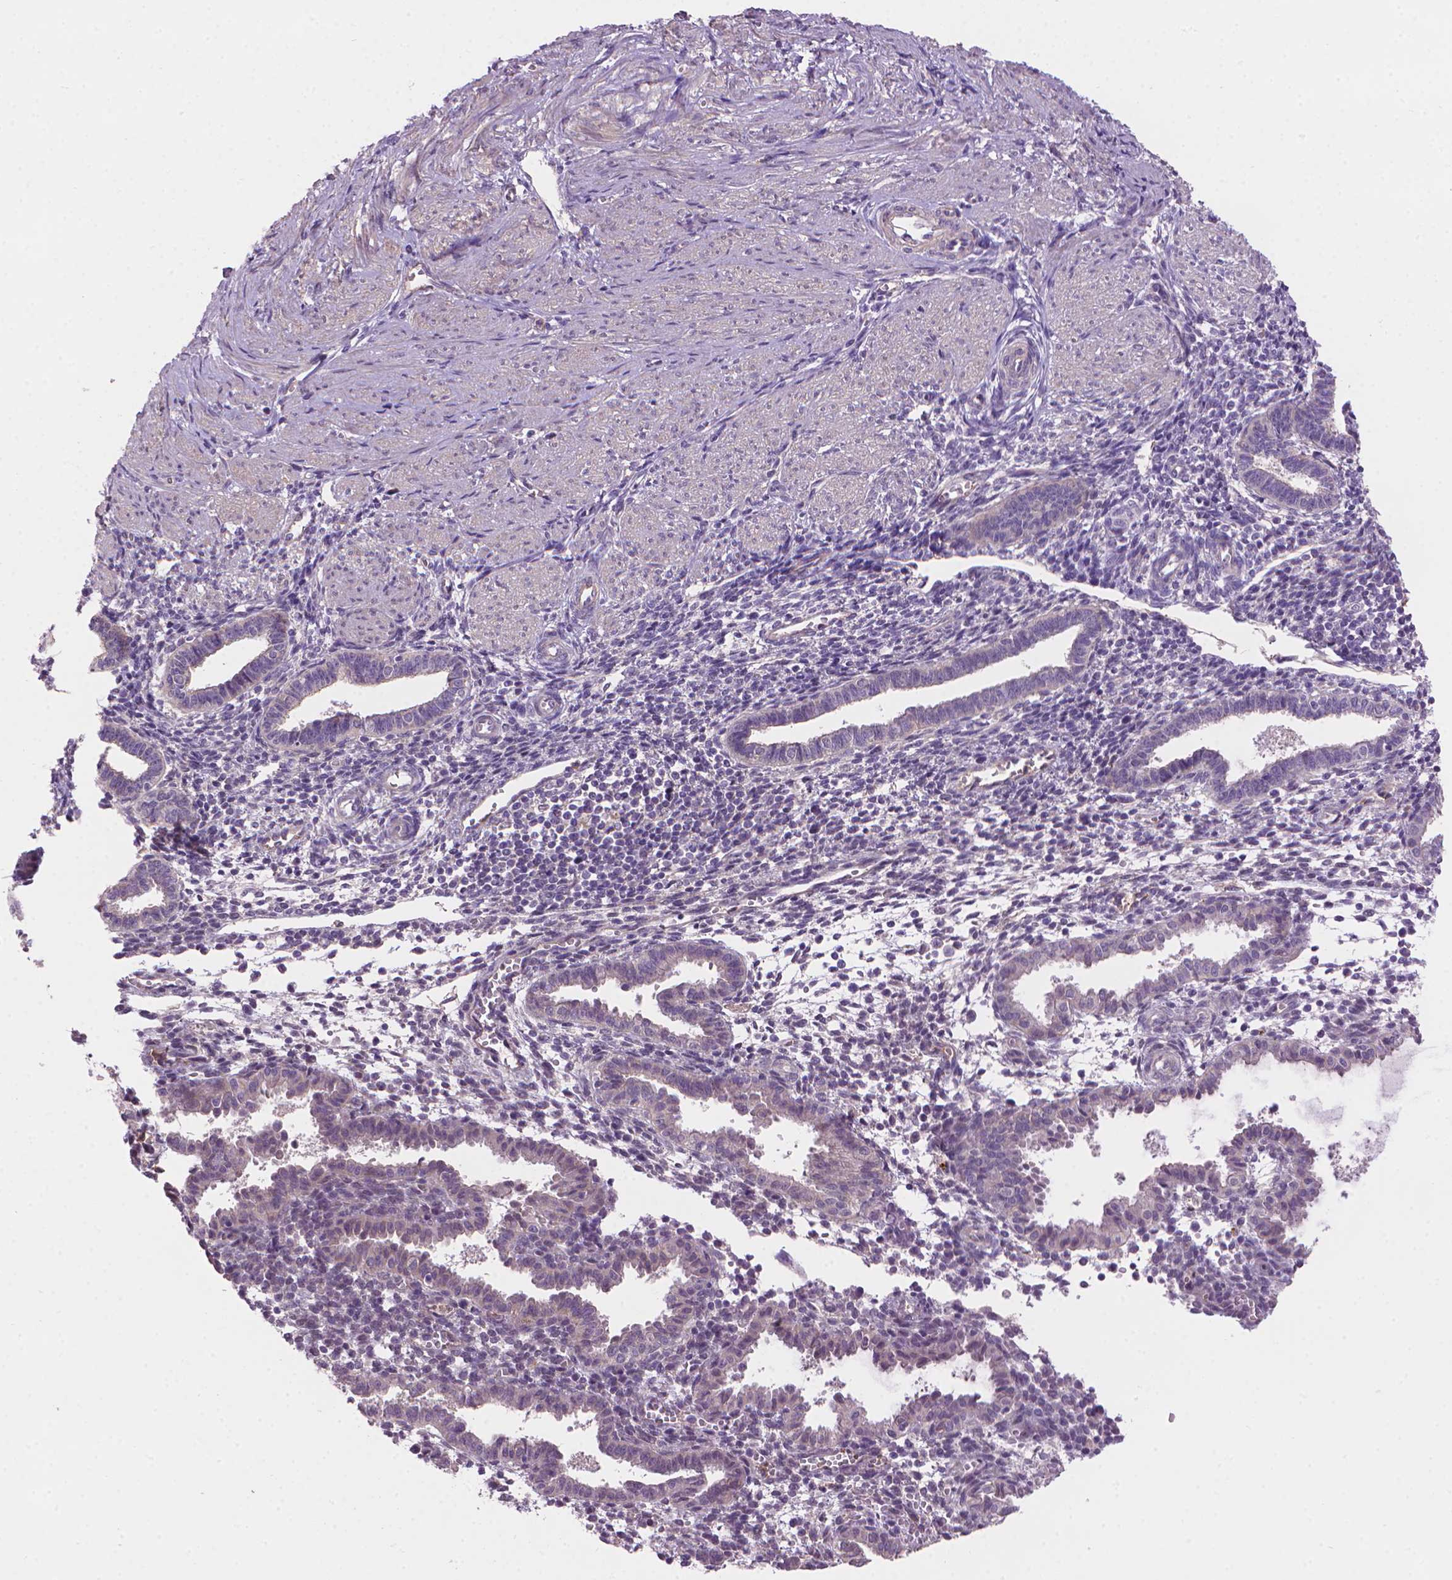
{"staining": {"intensity": "negative", "quantity": "none", "location": "none"}, "tissue": "endometrium", "cell_type": "Cells in endometrial stroma", "image_type": "normal", "snomed": [{"axis": "morphology", "description": "Normal tissue, NOS"}, {"axis": "topography", "description": "Endometrium"}], "caption": "This is a histopathology image of immunohistochemistry staining of benign endometrium, which shows no expression in cells in endometrial stroma. (DAB (3,3'-diaminobenzidine) IHC with hematoxylin counter stain).", "gene": "AMMECR1L", "patient": {"sex": "female", "age": 37}}